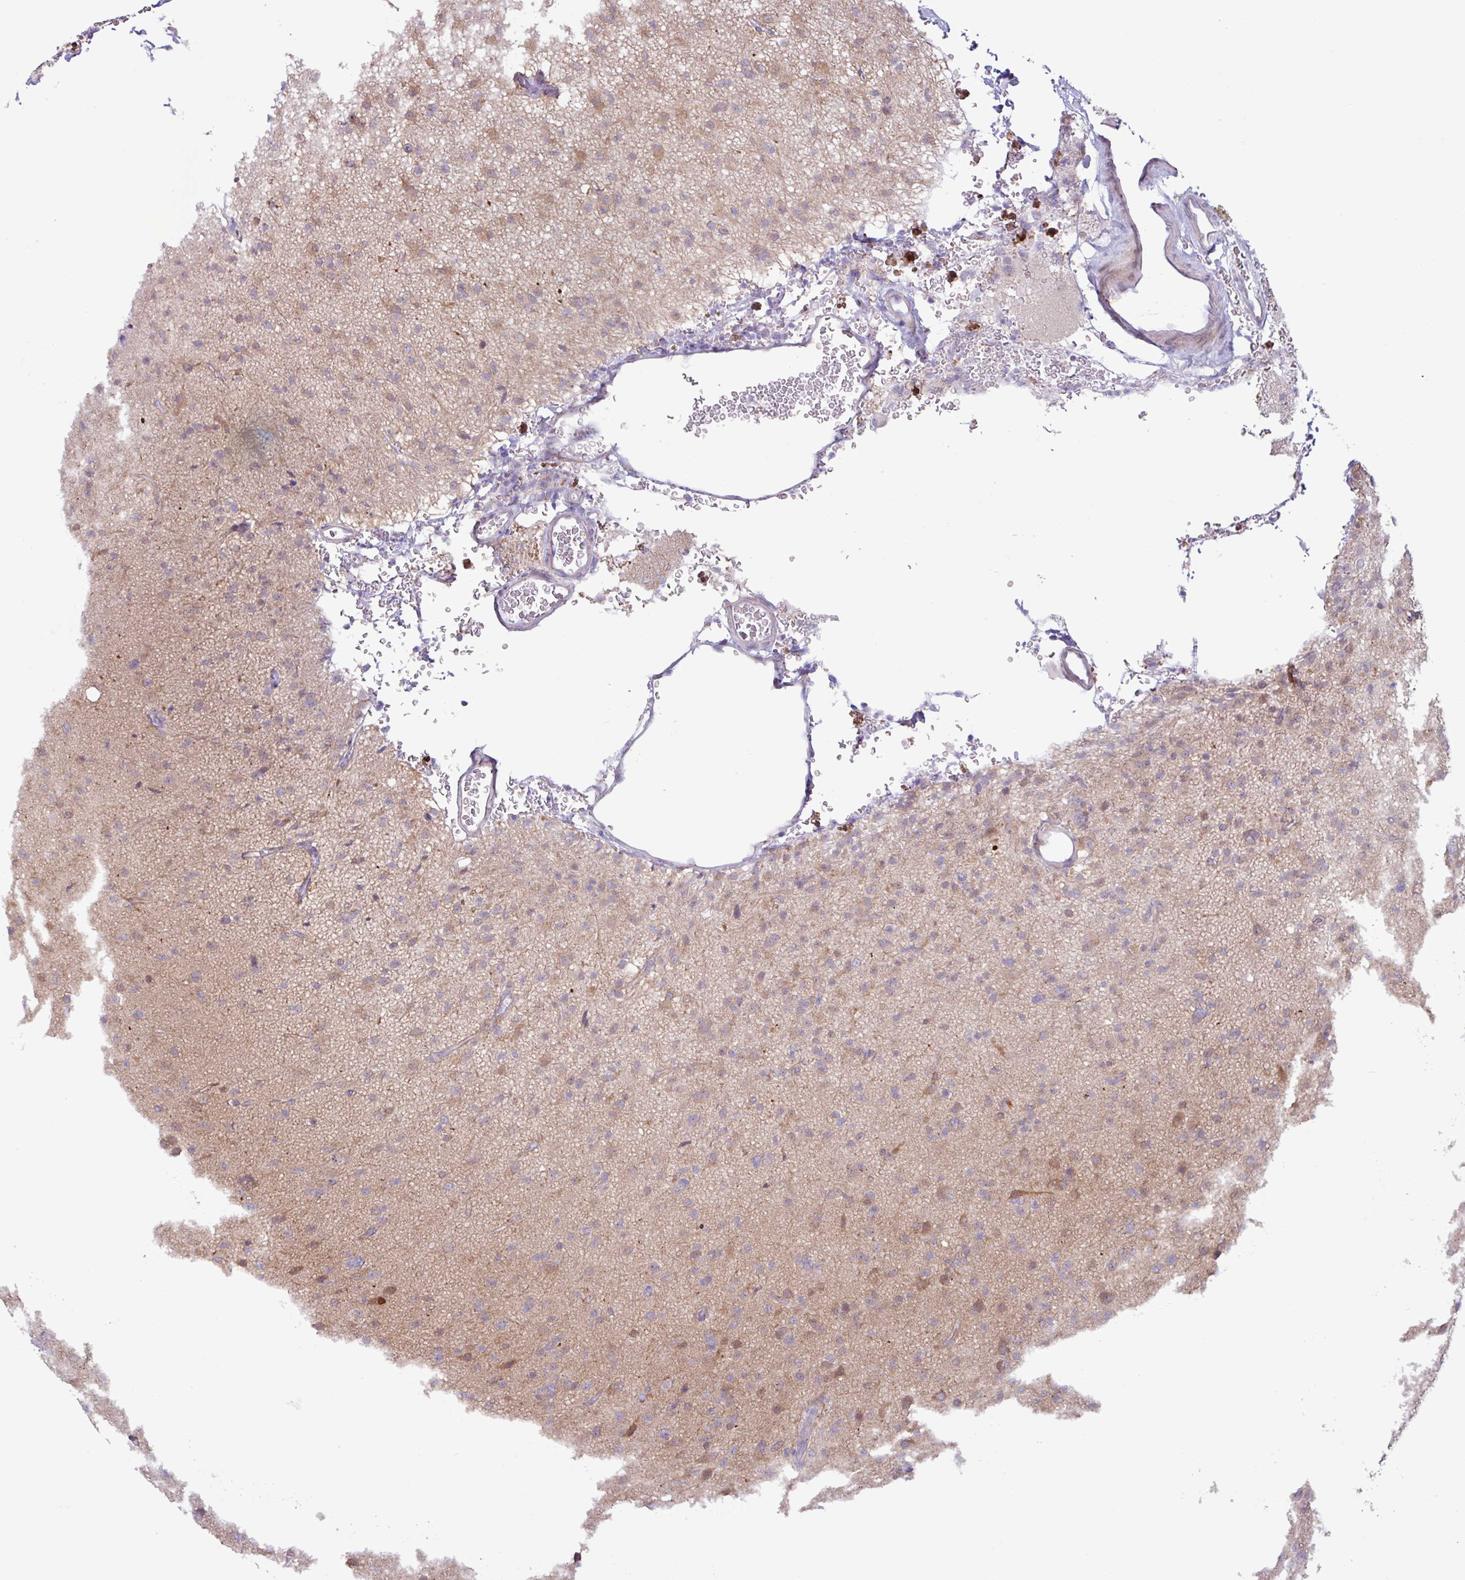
{"staining": {"intensity": "moderate", "quantity": "25%-75%", "location": "cytoplasmic/membranous"}, "tissue": "glioma", "cell_type": "Tumor cells", "image_type": "cancer", "snomed": [{"axis": "morphology", "description": "Glioma, malignant, Low grade"}, {"axis": "topography", "description": "Brain"}], "caption": "Approximately 25%-75% of tumor cells in malignant glioma (low-grade) exhibit moderate cytoplasmic/membranous protein staining as visualized by brown immunohistochemical staining.", "gene": "STIMATE", "patient": {"sex": "male", "age": 65}}